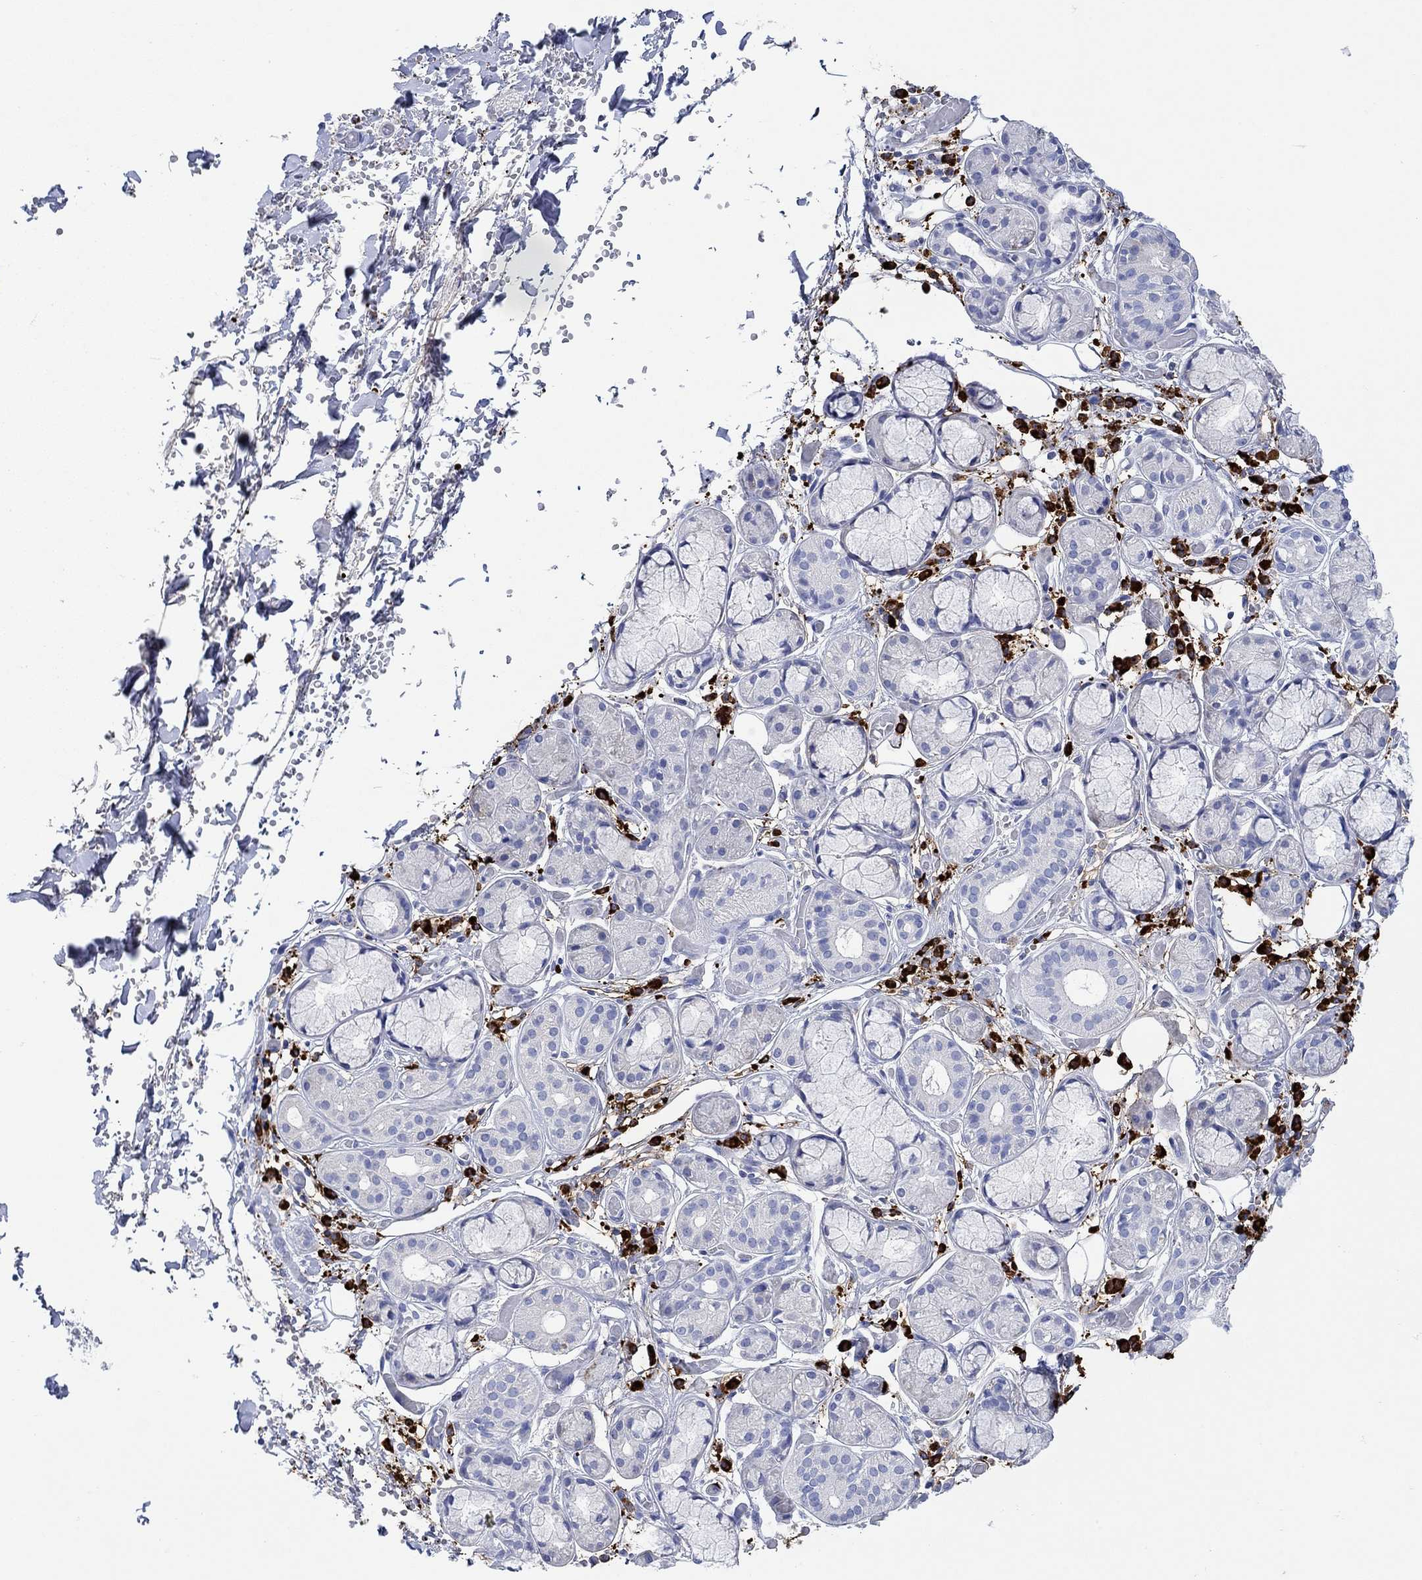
{"staining": {"intensity": "negative", "quantity": "none", "location": "none"}, "tissue": "salivary gland", "cell_type": "Glandular cells", "image_type": "normal", "snomed": [{"axis": "morphology", "description": "Normal tissue, NOS"}, {"axis": "topography", "description": "Salivary gland"}, {"axis": "topography", "description": "Peripheral nerve tissue"}], "caption": "IHC of normal human salivary gland exhibits no positivity in glandular cells. (Stains: DAB (3,3'-diaminobenzidine) immunohistochemistry with hematoxylin counter stain, Microscopy: brightfield microscopy at high magnification).", "gene": "P2RY6", "patient": {"sex": "male", "age": 71}}